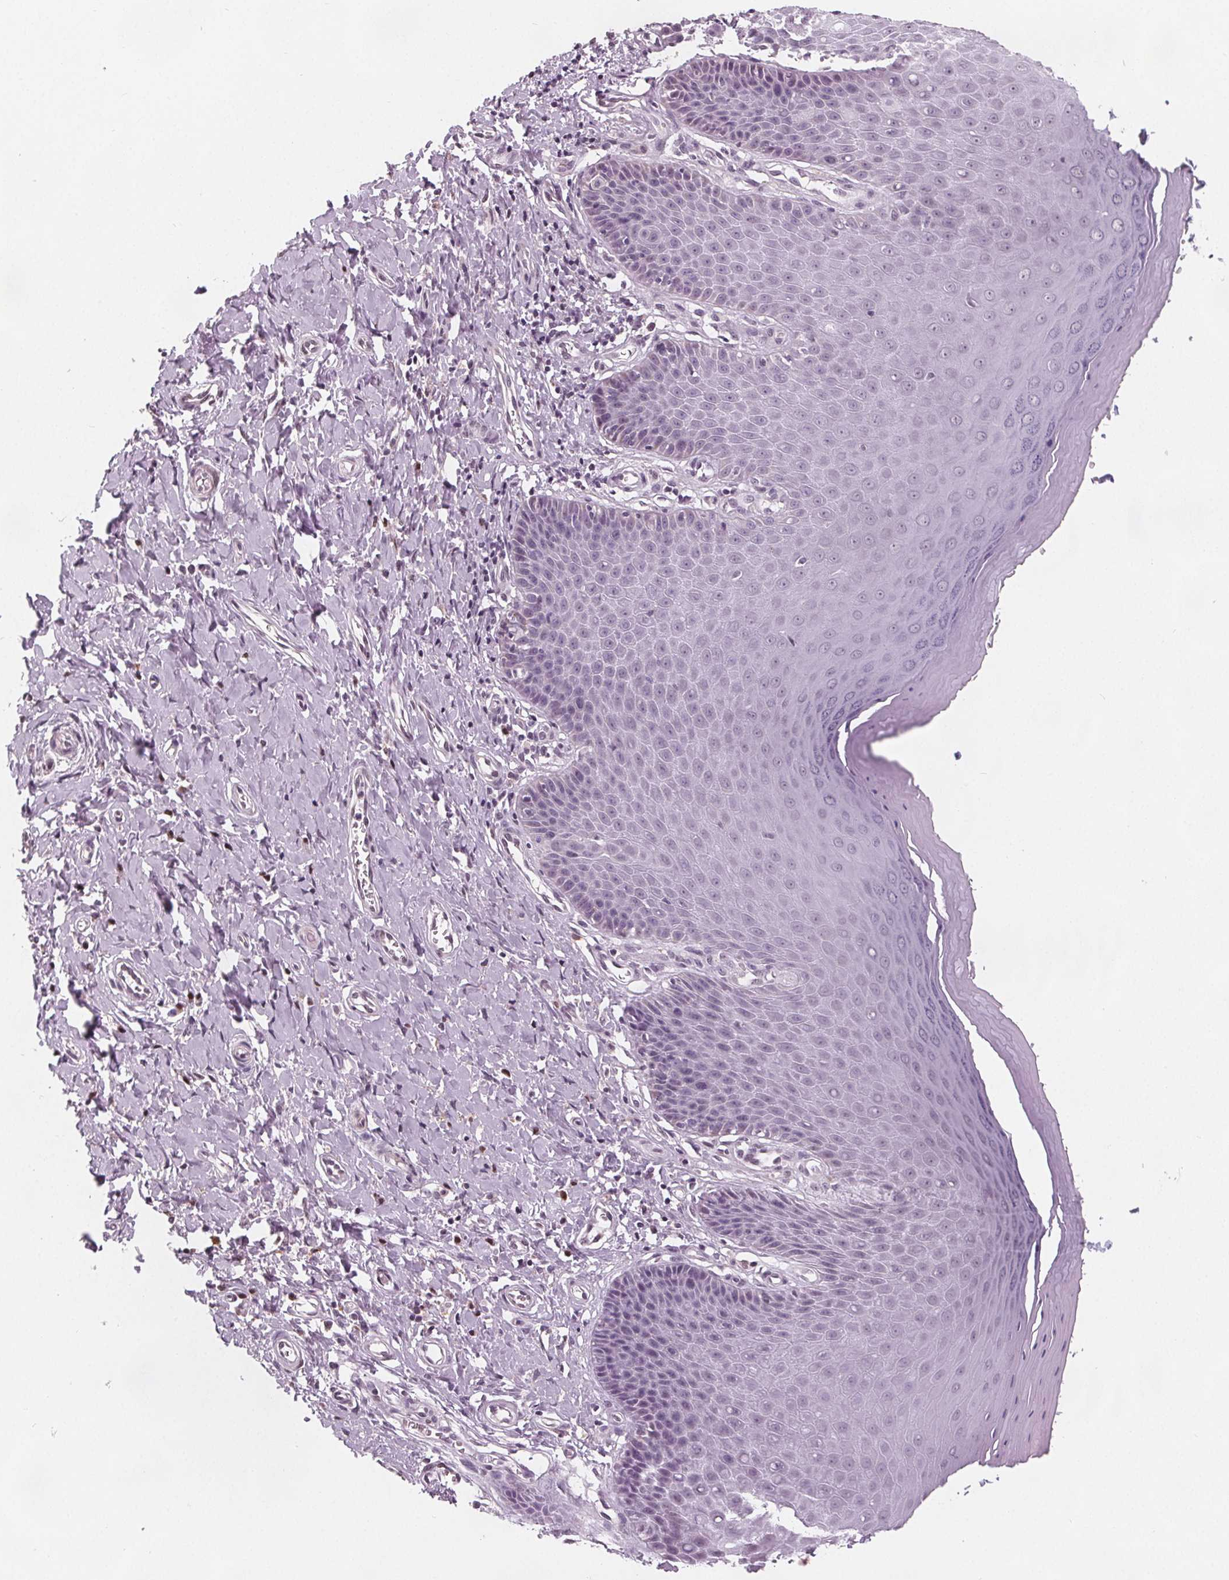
{"staining": {"intensity": "moderate", "quantity": "25%-75%", "location": "nuclear"}, "tissue": "vagina", "cell_type": "Squamous epithelial cells", "image_type": "normal", "snomed": [{"axis": "morphology", "description": "Normal tissue, NOS"}, {"axis": "topography", "description": "Vagina"}], "caption": "Immunohistochemical staining of normal human vagina shows 25%-75% levels of moderate nuclear protein positivity in about 25%-75% of squamous epithelial cells.", "gene": "DPM2", "patient": {"sex": "female", "age": 83}}